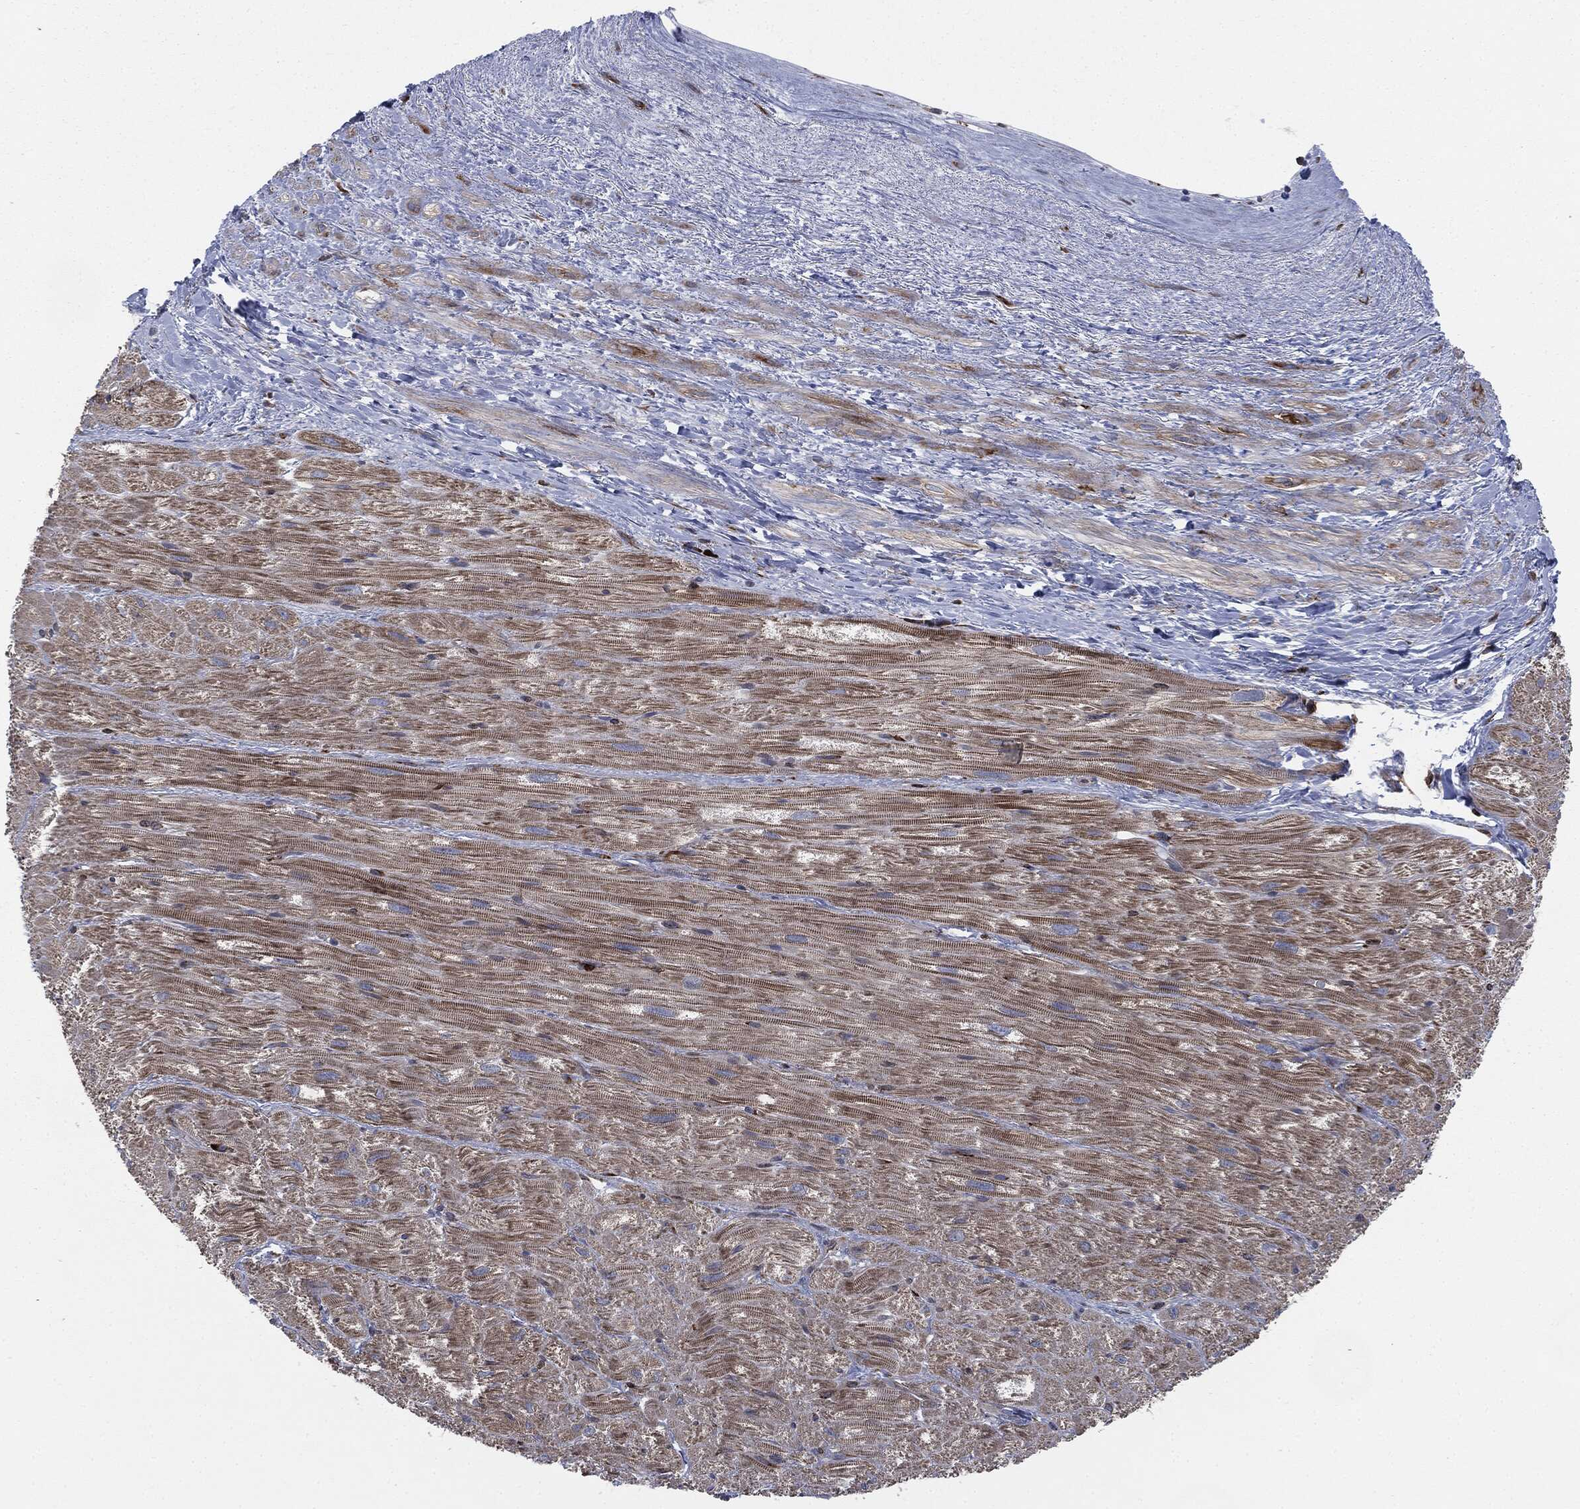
{"staining": {"intensity": "strong", "quantity": "25%-75%", "location": "cytoplasmic/membranous"}, "tissue": "heart muscle", "cell_type": "Cardiomyocytes", "image_type": "normal", "snomed": [{"axis": "morphology", "description": "Normal tissue, NOS"}, {"axis": "topography", "description": "Heart"}], "caption": "A brown stain shows strong cytoplasmic/membranous expression of a protein in cardiomyocytes of unremarkable heart muscle. The protein is shown in brown color, while the nuclei are stained blue.", "gene": "CALR", "patient": {"sex": "male", "age": 62}}